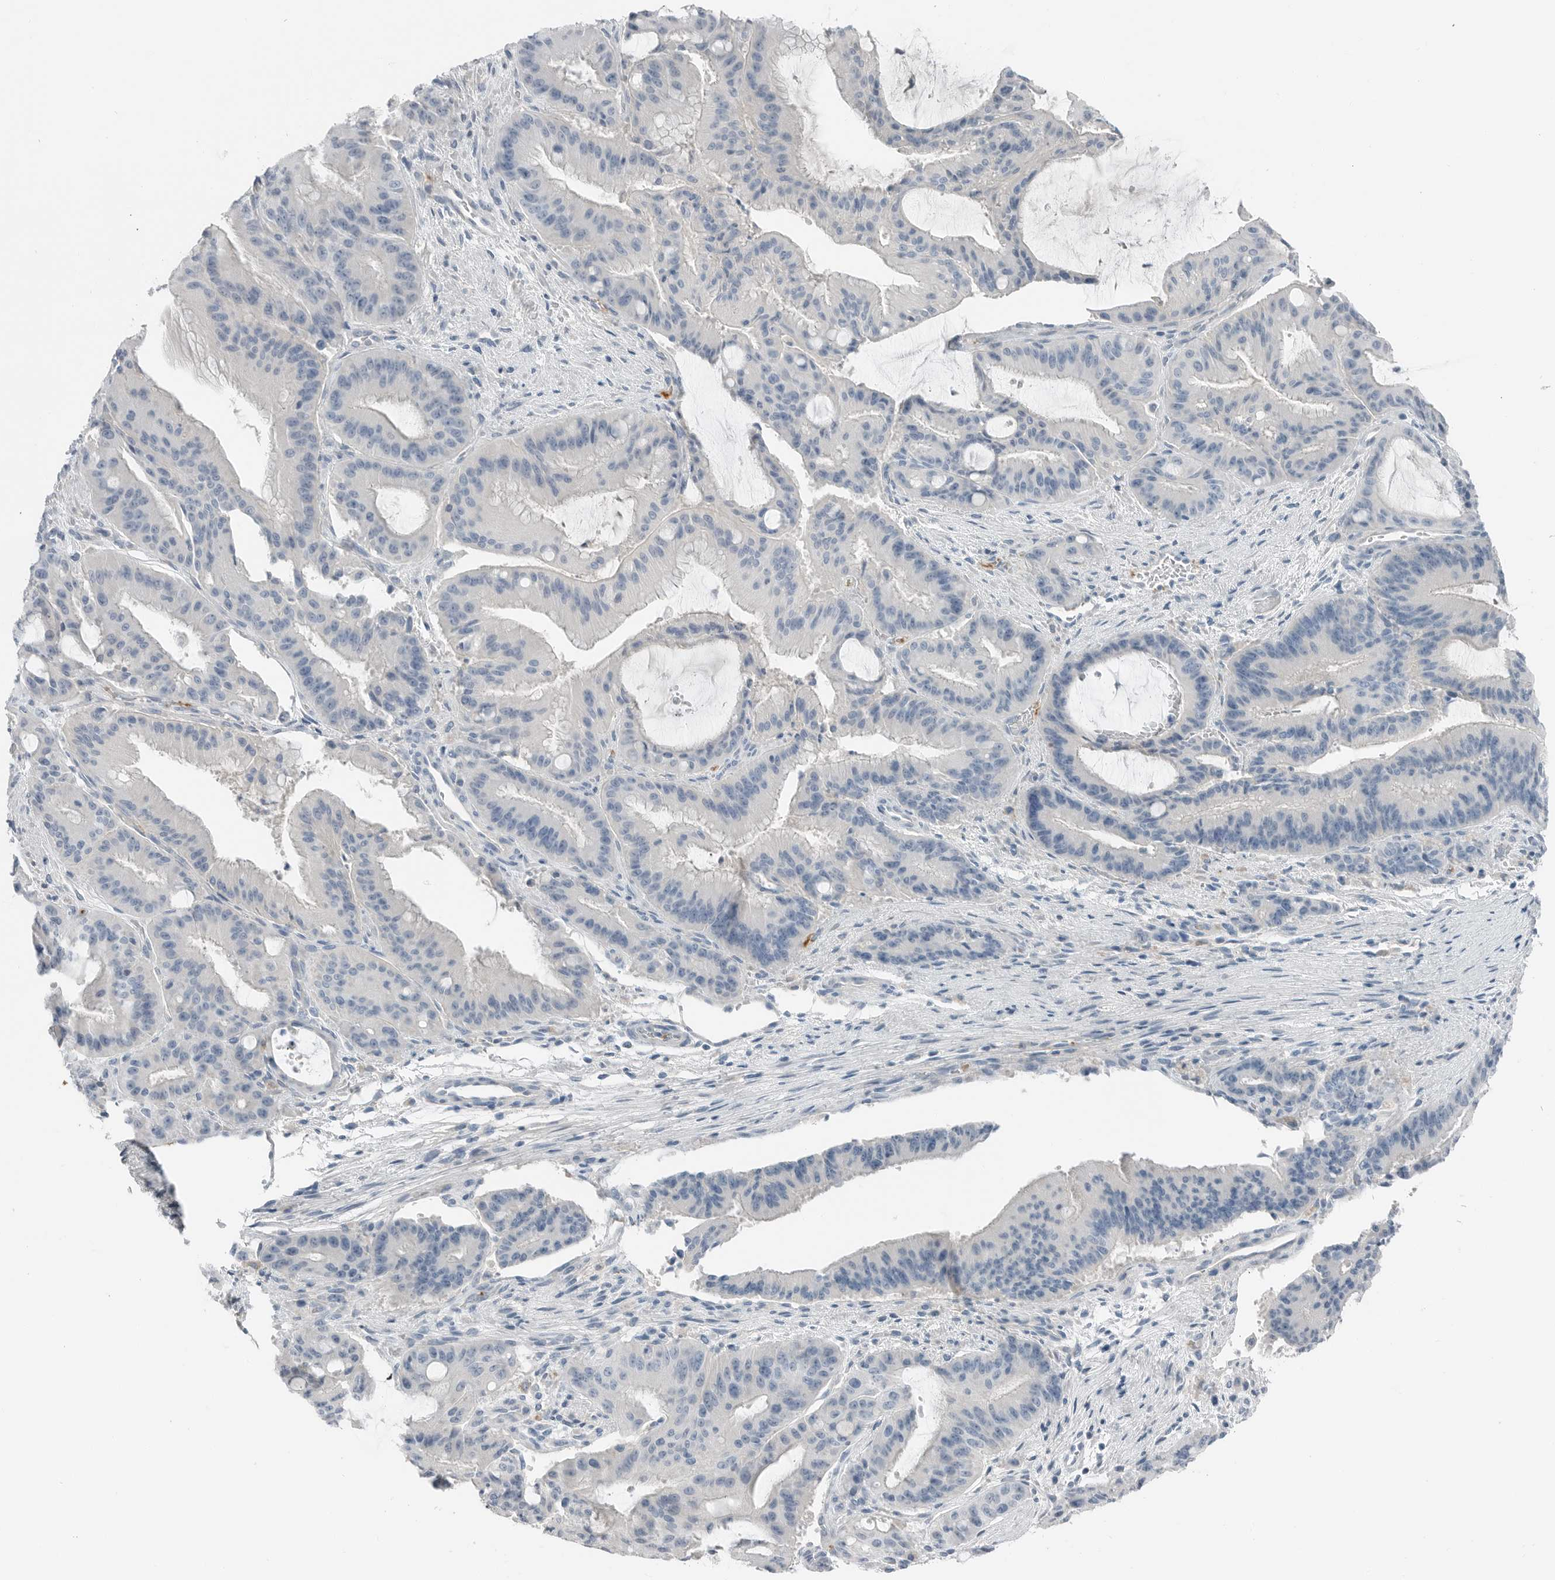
{"staining": {"intensity": "negative", "quantity": "none", "location": "none"}, "tissue": "liver cancer", "cell_type": "Tumor cells", "image_type": "cancer", "snomed": [{"axis": "morphology", "description": "Normal tissue, NOS"}, {"axis": "morphology", "description": "Cholangiocarcinoma"}, {"axis": "topography", "description": "Liver"}, {"axis": "topography", "description": "Peripheral nerve tissue"}], "caption": "DAB (3,3'-diaminobenzidine) immunohistochemical staining of liver cholangiocarcinoma reveals no significant staining in tumor cells.", "gene": "SERPINB7", "patient": {"sex": "female", "age": 73}}